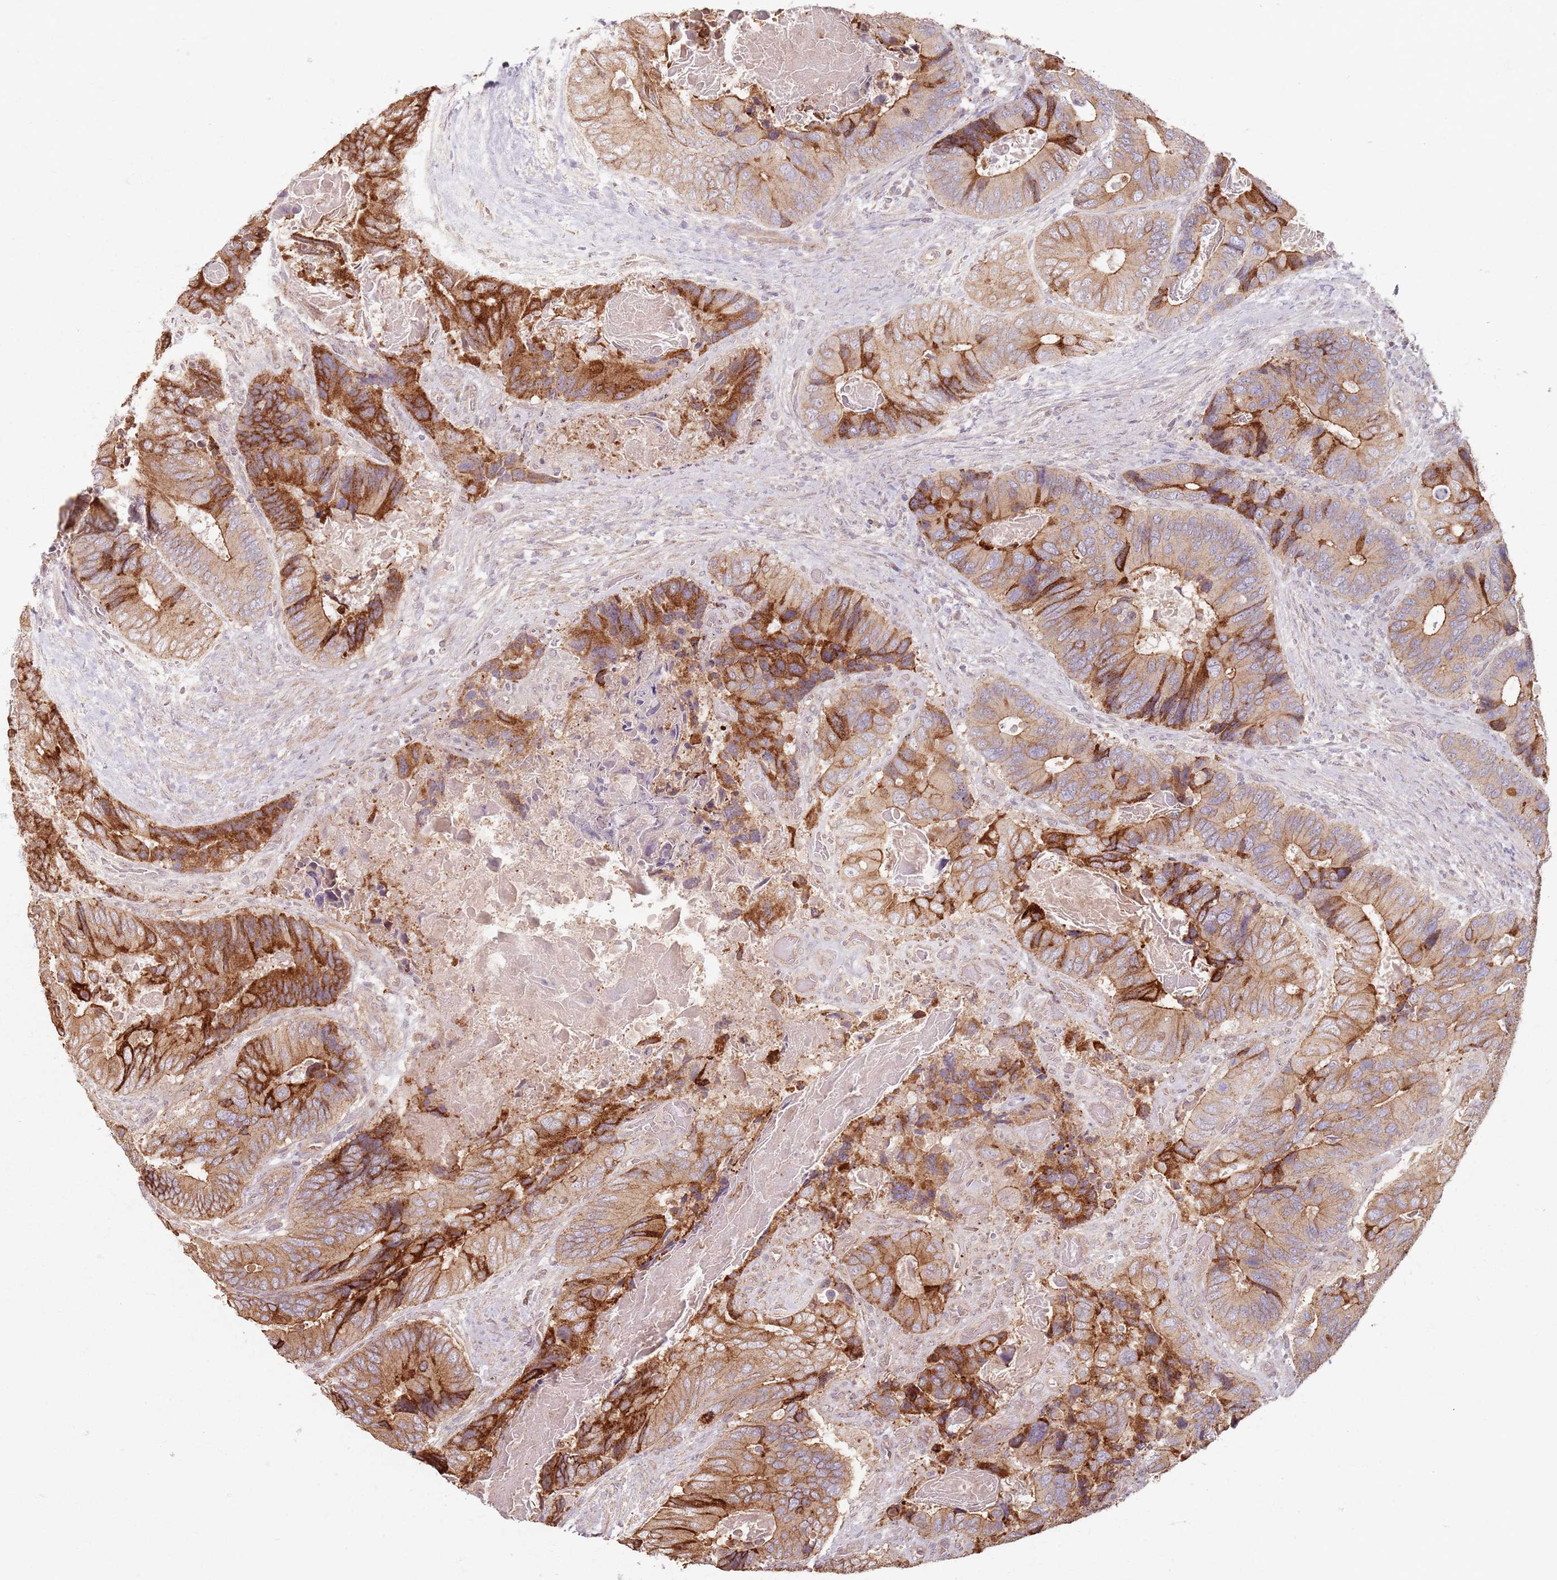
{"staining": {"intensity": "moderate", "quantity": ">75%", "location": "cytoplasmic/membranous"}, "tissue": "colorectal cancer", "cell_type": "Tumor cells", "image_type": "cancer", "snomed": [{"axis": "morphology", "description": "Adenocarcinoma, NOS"}, {"axis": "topography", "description": "Colon"}], "caption": "The micrograph exhibits staining of colorectal adenocarcinoma, revealing moderate cytoplasmic/membranous protein positivity (brown color) within tumor cells.", "gene": "KCNA5", "patient": {"sex": "male", "age": 84}}